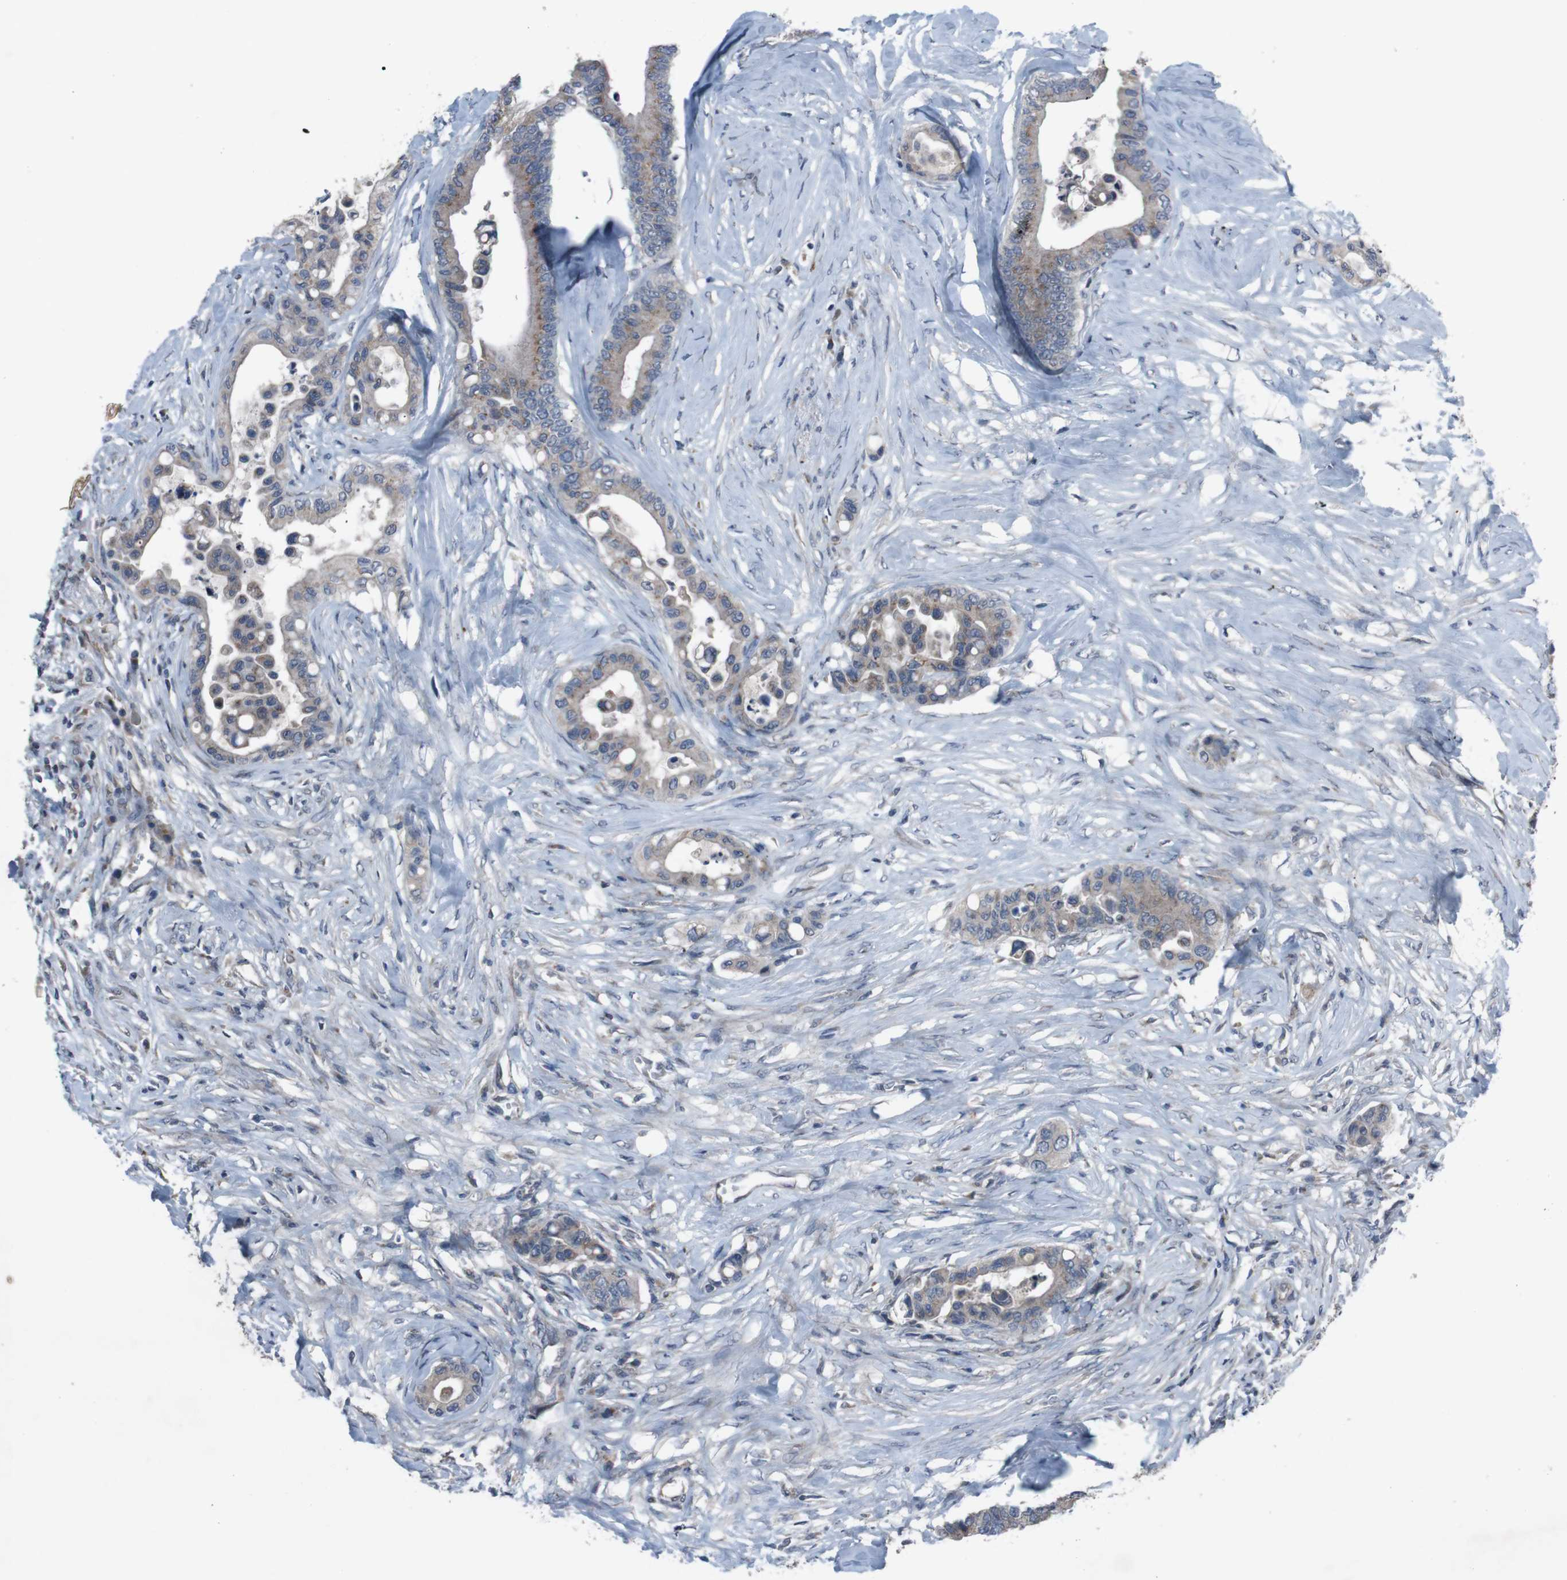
{"staining": {"intensity": "moderate", "quantity": ">75%", "location": "cytoplasmic/membranous"}, "tissue": "colorectal cancer", "cell_type": "Tumor cells", "image_type": "cancer", "snomed": [{"axis": "morphology", "description": "Normal tissue, NOS"}, {"axis": "morphology", "description": "Adenocarcinoma, NOS"}, {"axis": "topography", "description": "Colon"}], "caption": "A photomicrograph of adenocarcinoma (colorectal) stained for a protein shows moderate cytoplasmic/membranous brown staining in tumor cells.", "gene": "EFNA5", "patient": {"sex": "male", "age": 82}}